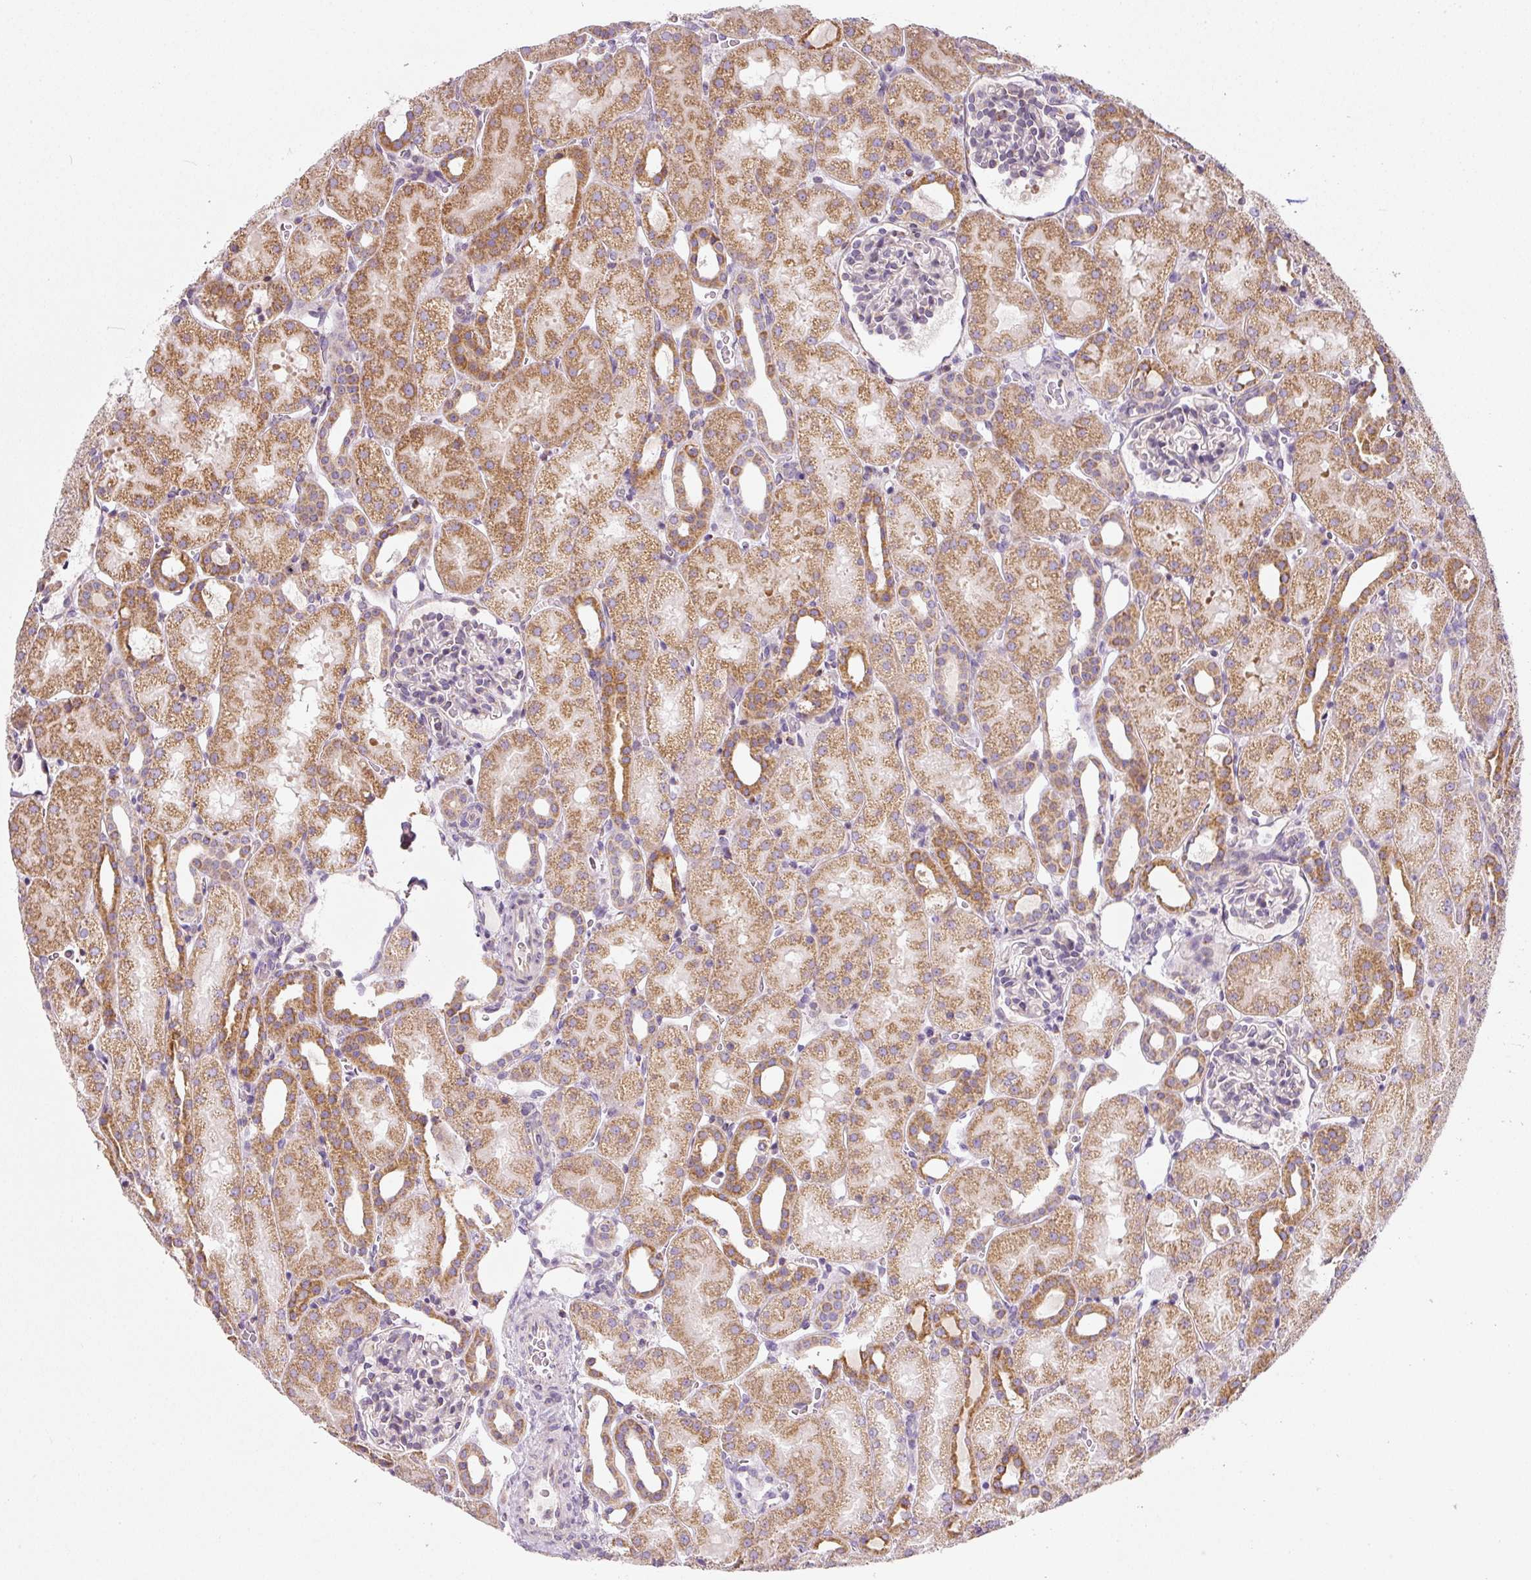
{"staining": {"intensity": "negative", "quantity": "none", "location": "none"}, "tissue": "kidney", "cell_type": "Cells in glomeruli", "image_type": "normal", "snomed": [{"axis": "morphology", "description": "Normal tissue, NOS"}, {"axis": "topography", "description": "Kidney"}], "caption": "An immunohistochemistry (IHC) micrograph of normal kidney is shown. There is no staining in cells in glomeruli of kidney. (Brightfield microscopy of DAB (3,3'-diaminobenzidine) IHC at high magnification).", "gene": "MORN4", "patient": {"sex": "male", "age": 2}}